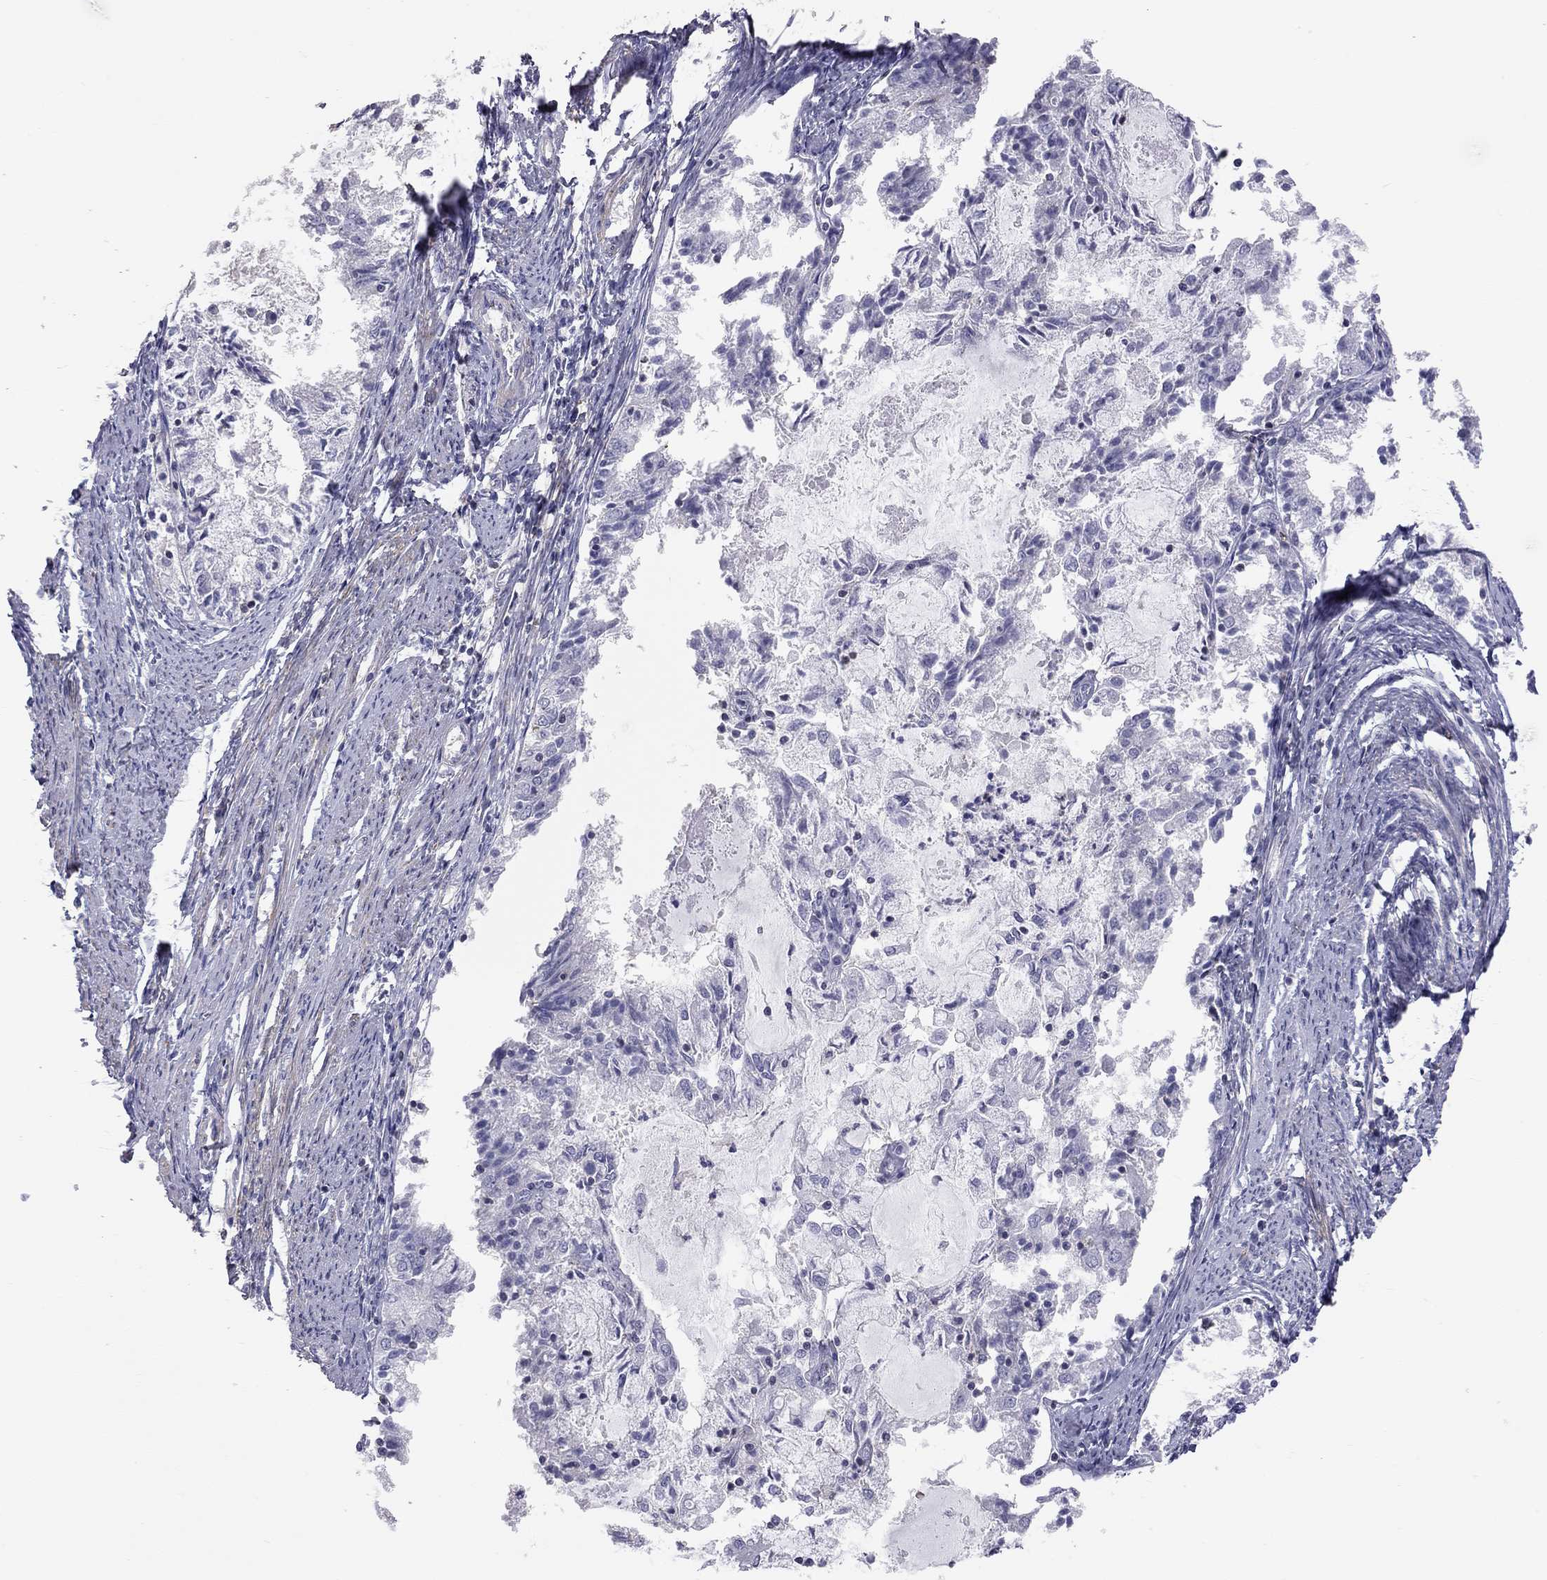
{"staining": {"intensity": "negative", "quantity": "none", "location": "none"}, "tissue": "endometrial cancer", "cell_type": "Tumor cells", "image_type": "cancer", "snomed": [{"axis": "morphology", "description": "Adenocarcinoma, NOS"}, {"axis": "topography", "description": "Endometrium"}], "caption": "High magnification brightfield microscopy of endometrial adenocarcinoma stained with DAB (3,3'-diaminobenzidine) (brown) and counterstained with hematoxylin (blue): tumor cells show no significant positivity.", "gene": "ADCYAP1", "patient": {"sex": "female", "age": 57}}